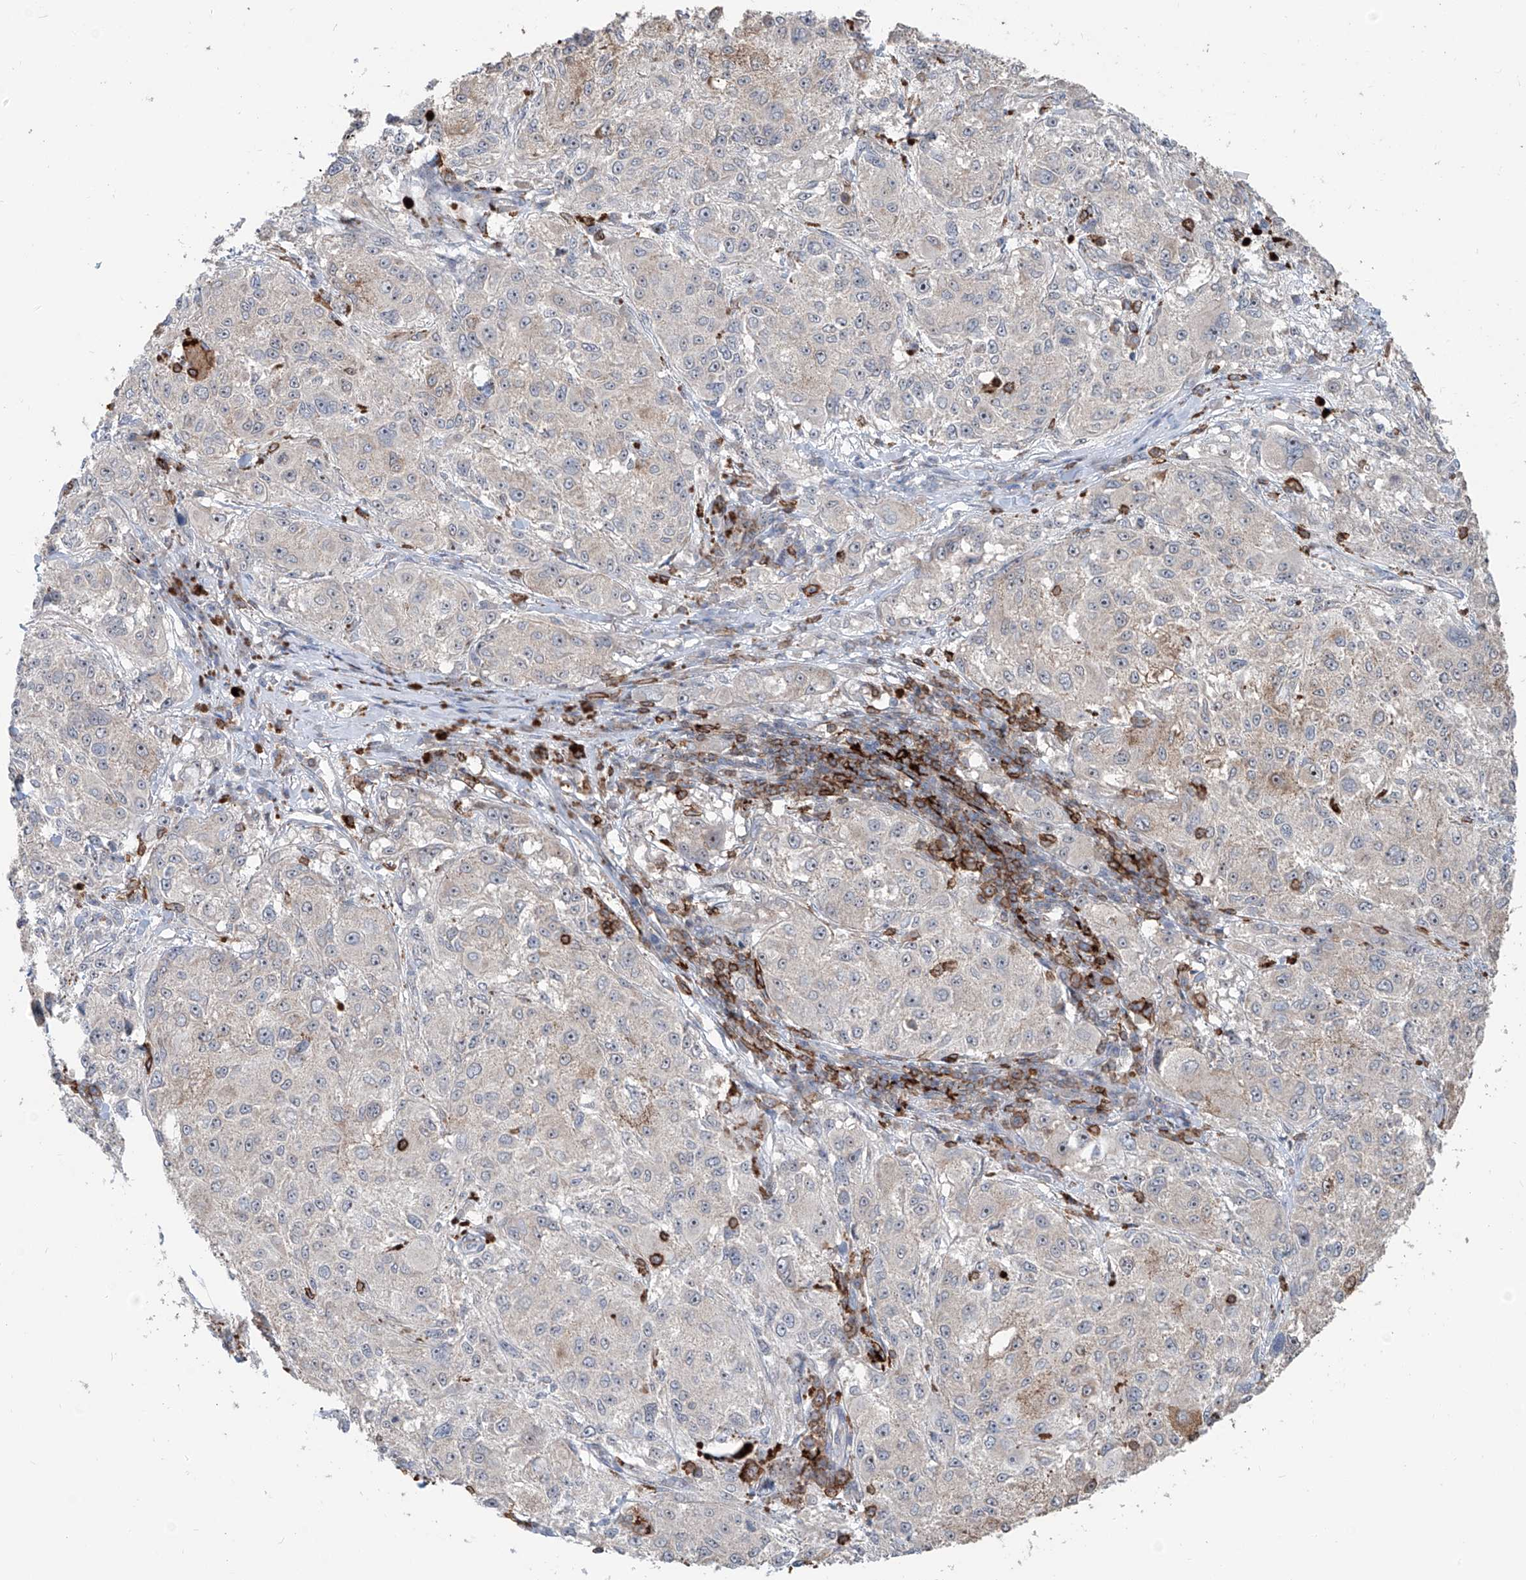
{"staining": {"intensity": "negative", "quantity": "none", "location": "none"}, "tissue": "melanoma", "cell_type": "Tumor cells", "image_type": "cancer", "snomed": [{"axis": "morphology", "description": "Necrosis, NOS"}, {"axis": "morphology", "description": "Malignant melanoma, NOS"}, {"axis": "topography", "description": "Skin"}], "caption": "Immunohistochemistry photomicrograph of human malignant melanoma stained for a protein (brown), which exhibits no expression in tumor cells.", "gene": "ZBTB48", "patient": {"sex": "female", "age": 87}}